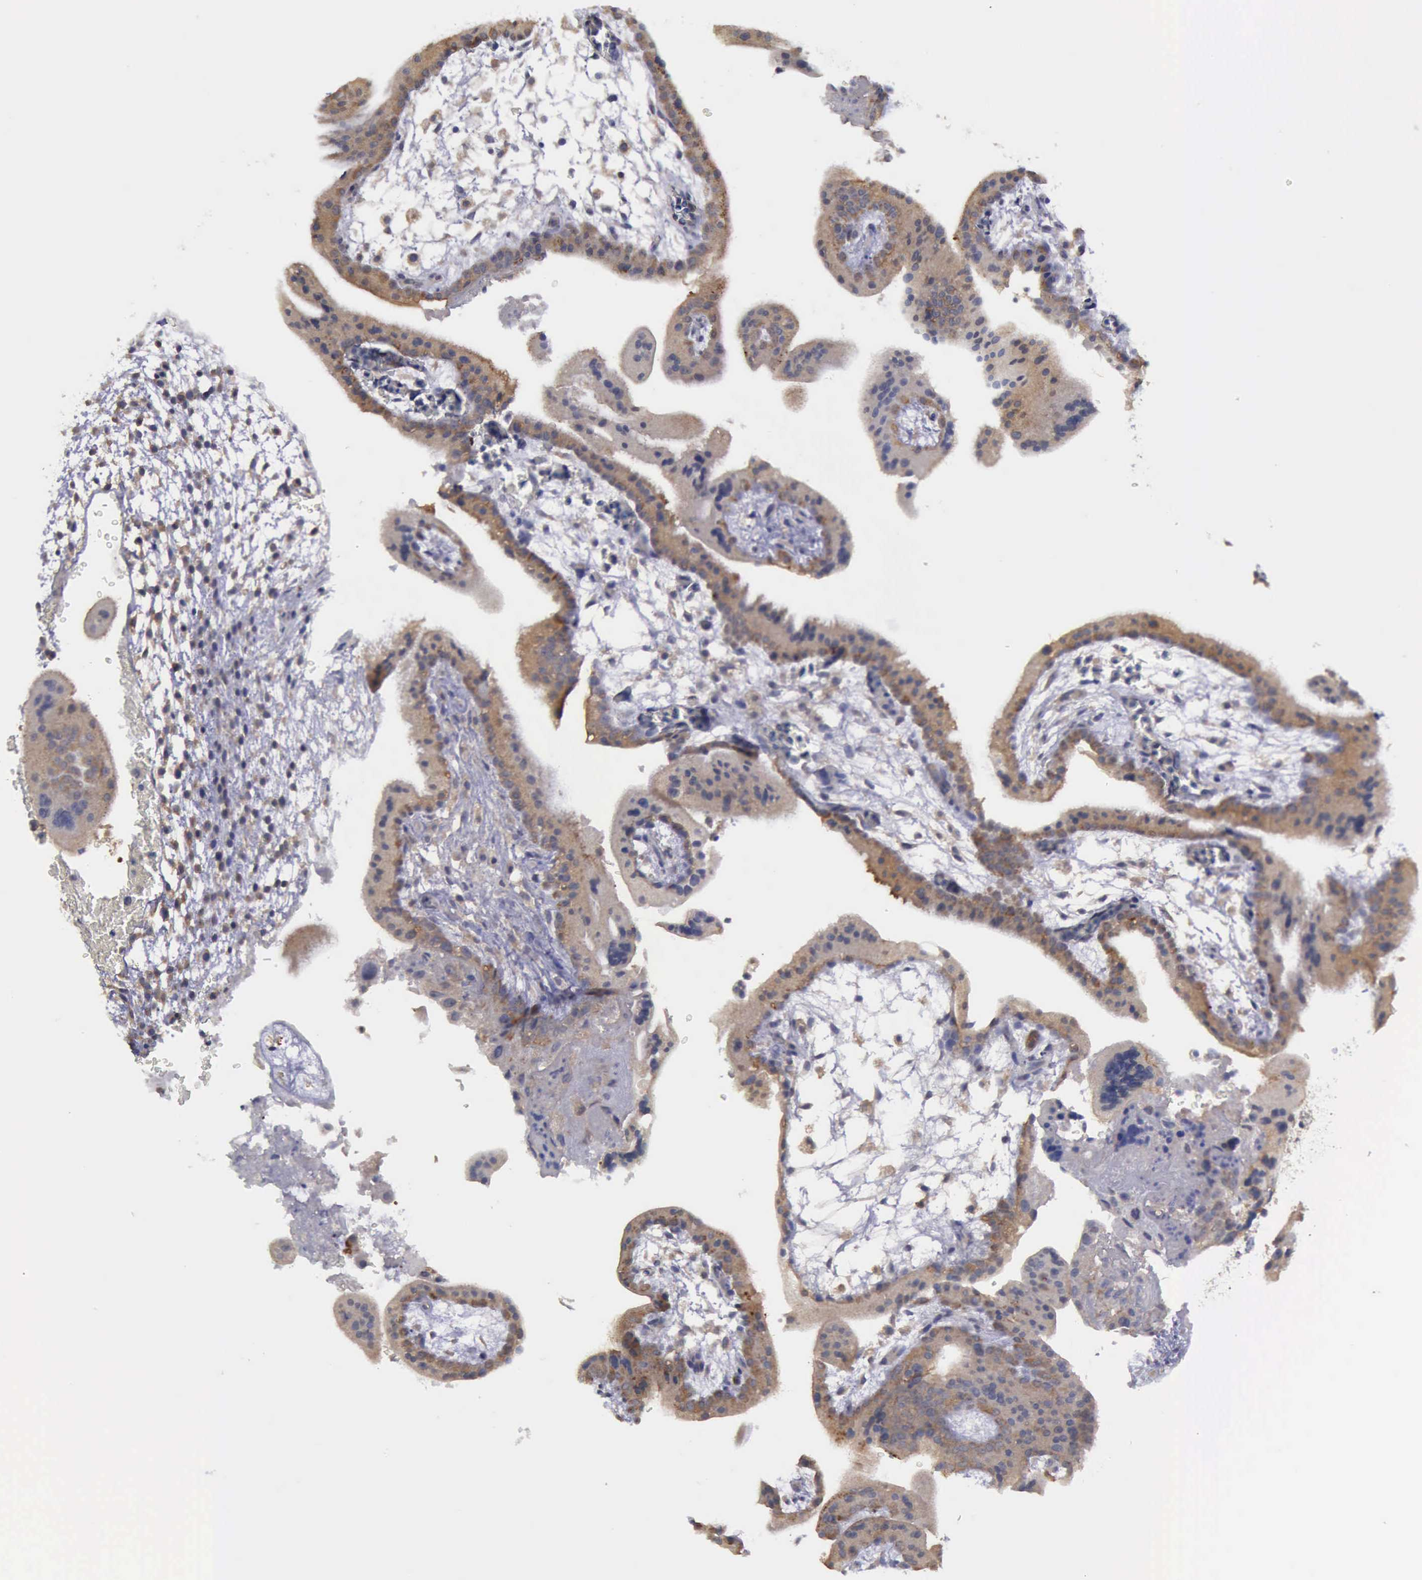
{"staining": {"intensity": "moderate", "quantity": "25%-75%", "location": "cytoplasmic/membranous"}, "tissue": "placenta", "cell_type": "Decidual cells", "image_type": "normal", "snomed": [{"axis": "morphology", "description": "Normal tissue, NOS"}, {"axis": "topography", "description": "Placenta"}], "caption": "A brown stain labels moderate cytoplasmic/membranous expression of a protein in decidual cells of unremarkable placenta. (IHC, brightfield microscopy, high magnification).", "gene": "PHKA1", "patient": {"sex": "female", "age": 35}}